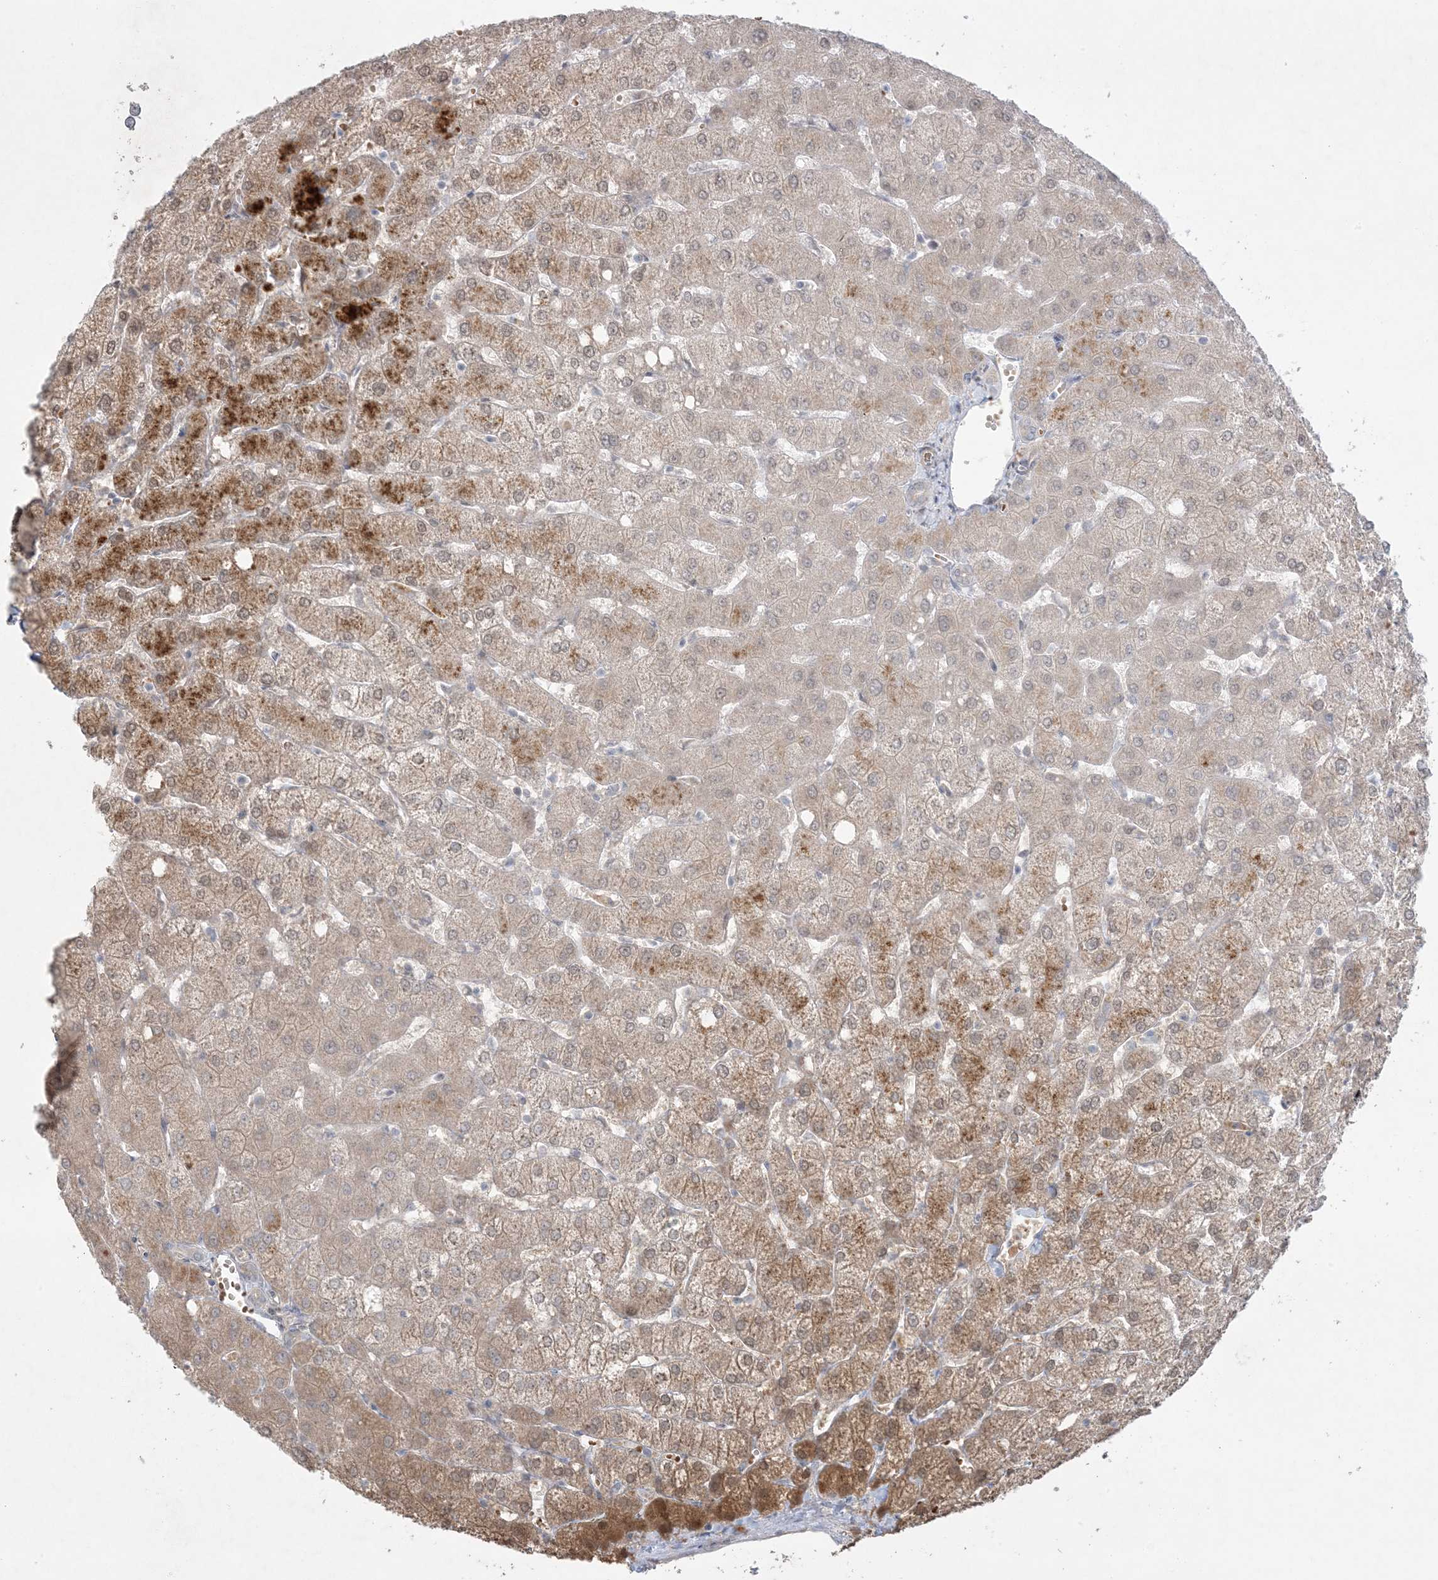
{"staining": {"intensity": "negative", "quantity": "none", "location": "none"}, "tissue": "liver", "cell_type": "Cholangiocytes", "image_type": "normal", "snomed": [{"axis": "morphology", "description": "Normal tissue, NOS"}, {"axis": "topography", "description": "Liver"}], "caption": "A high-resolution micrograph shows immunohistochemistry staining of normal liver, which reveals no significant positivity in cholangiocytes.", "gene": "MMGT1", "patient": {"sex": "female", "age": 54}}